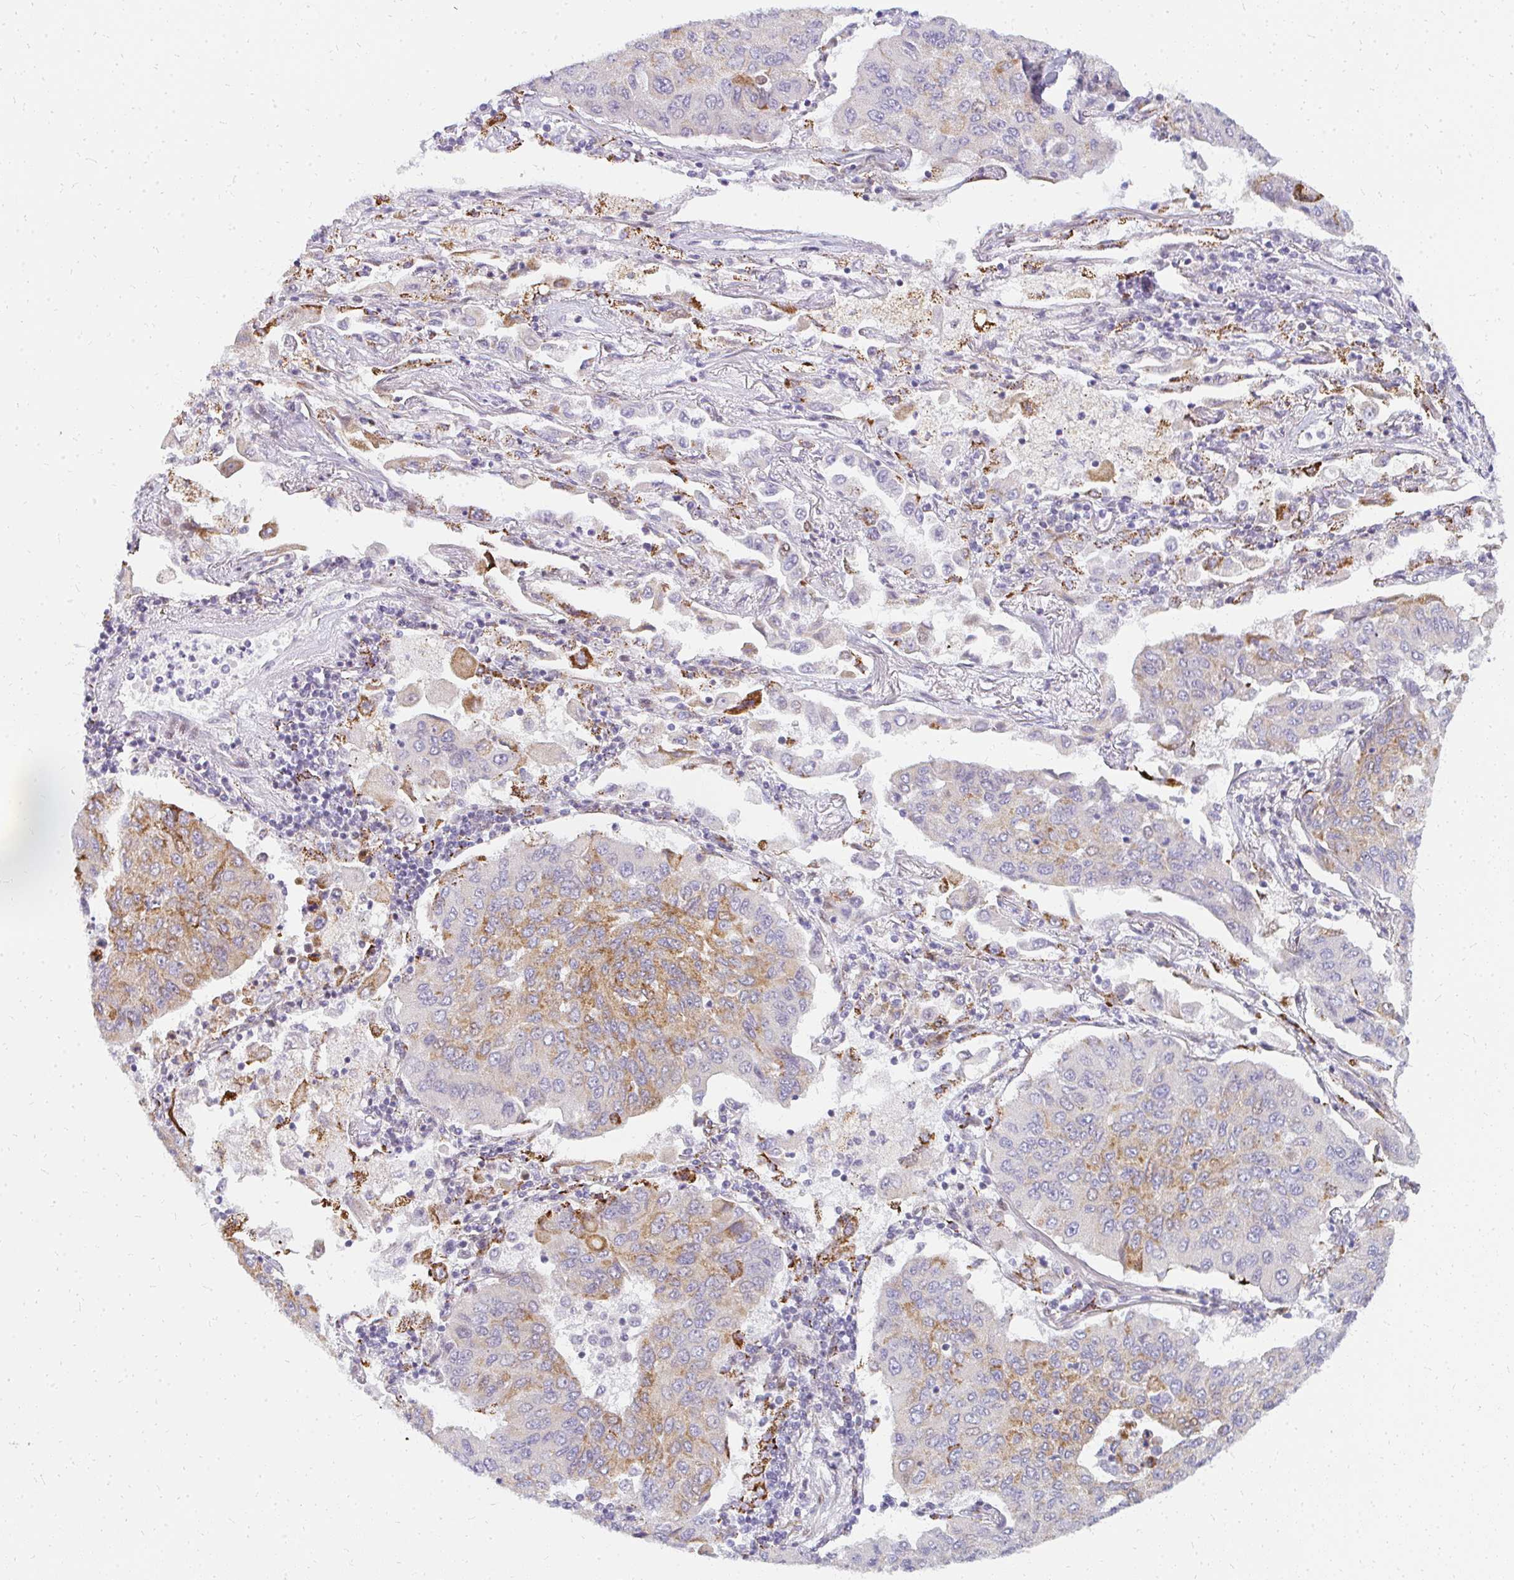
{"staining": {"intensity": "moderate", "quantity": "<25%", "location": "cytoplasmic/membranous"}, "tissue": "lung cancer", "cell_type": "Tumor cells", "image_type": "cancer", "snomed": [{"axis": "morphology", "description": "Squamous cell carcinoma, NOS"}, {"axis": "topography", "description": "Lung"}], "caption": "Lung squamous cell carcinoma stained with DAB (3,3'-diaminobenzidine) IHC exhibits low levels of moderate cytoplasmic/membranous staining in about <25% of tumor cells.", "gene": "PLA2G5", "patient": {"sex": "male", "age": 74}}